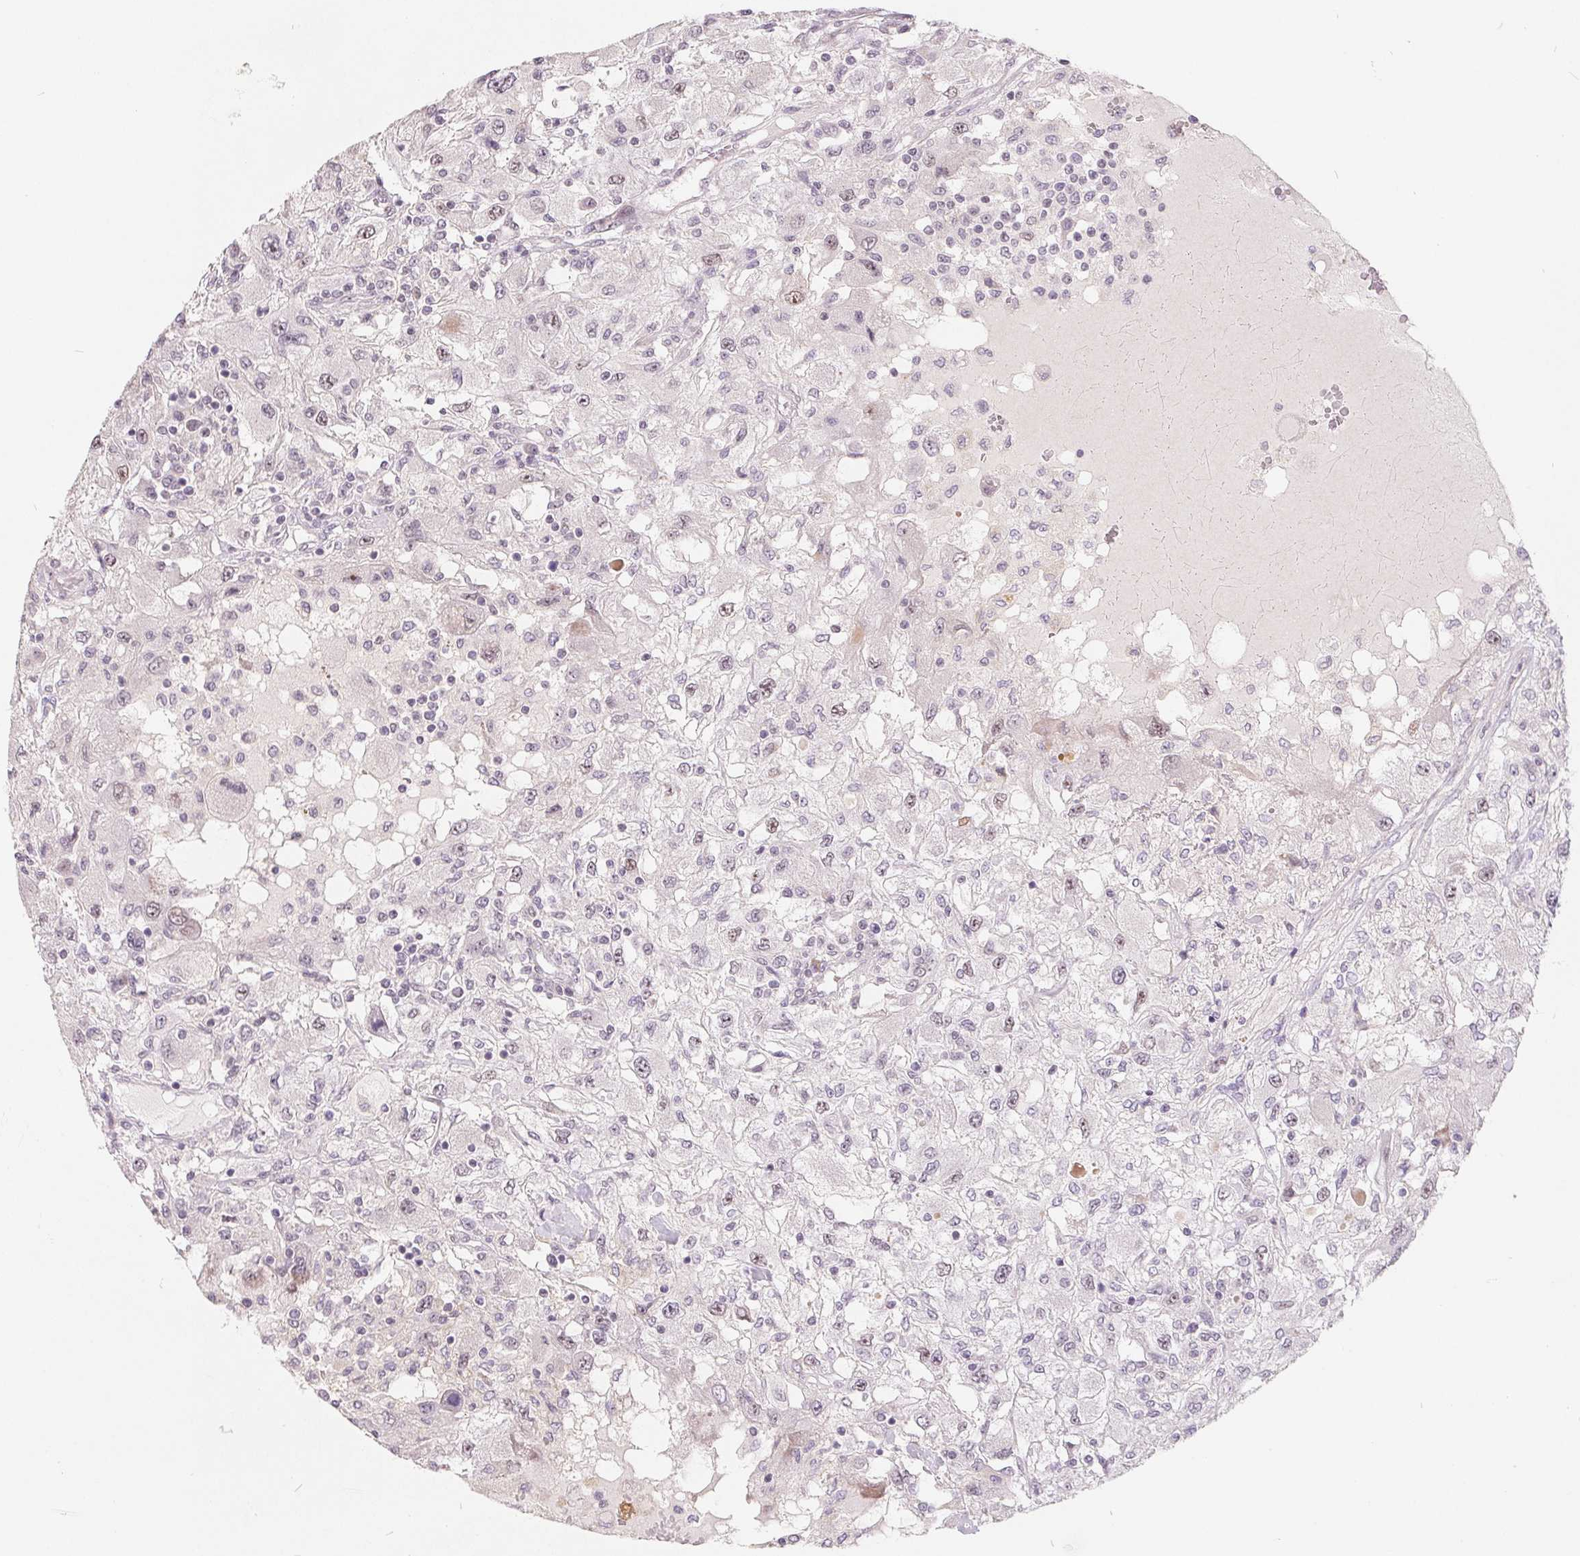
{"staining": {"intensity": "weak", "quantity": "<25%", "location": "nuclear"}, "tissue": "renal cancer", "cell_type": "Tumor cells", "image_type": "cancer", "snomed": [{"axis": "morphology", "description": "Adenocarcinoma, NOS"}, {"axis": "topography", "description": "Kidney"}], "caption": "Renal adenocarcinoma was stained to show a protein in brown. There is no significant expression in tumor cells. Brightfield microscopy of immunohistochemistry stained with DAB (3,3'-diaminobenzidine) (brown) and hematoxylin (blue), captured at high magnification.", "gene": "NRG2", "patient": {"sex": "female", "age": 67}}